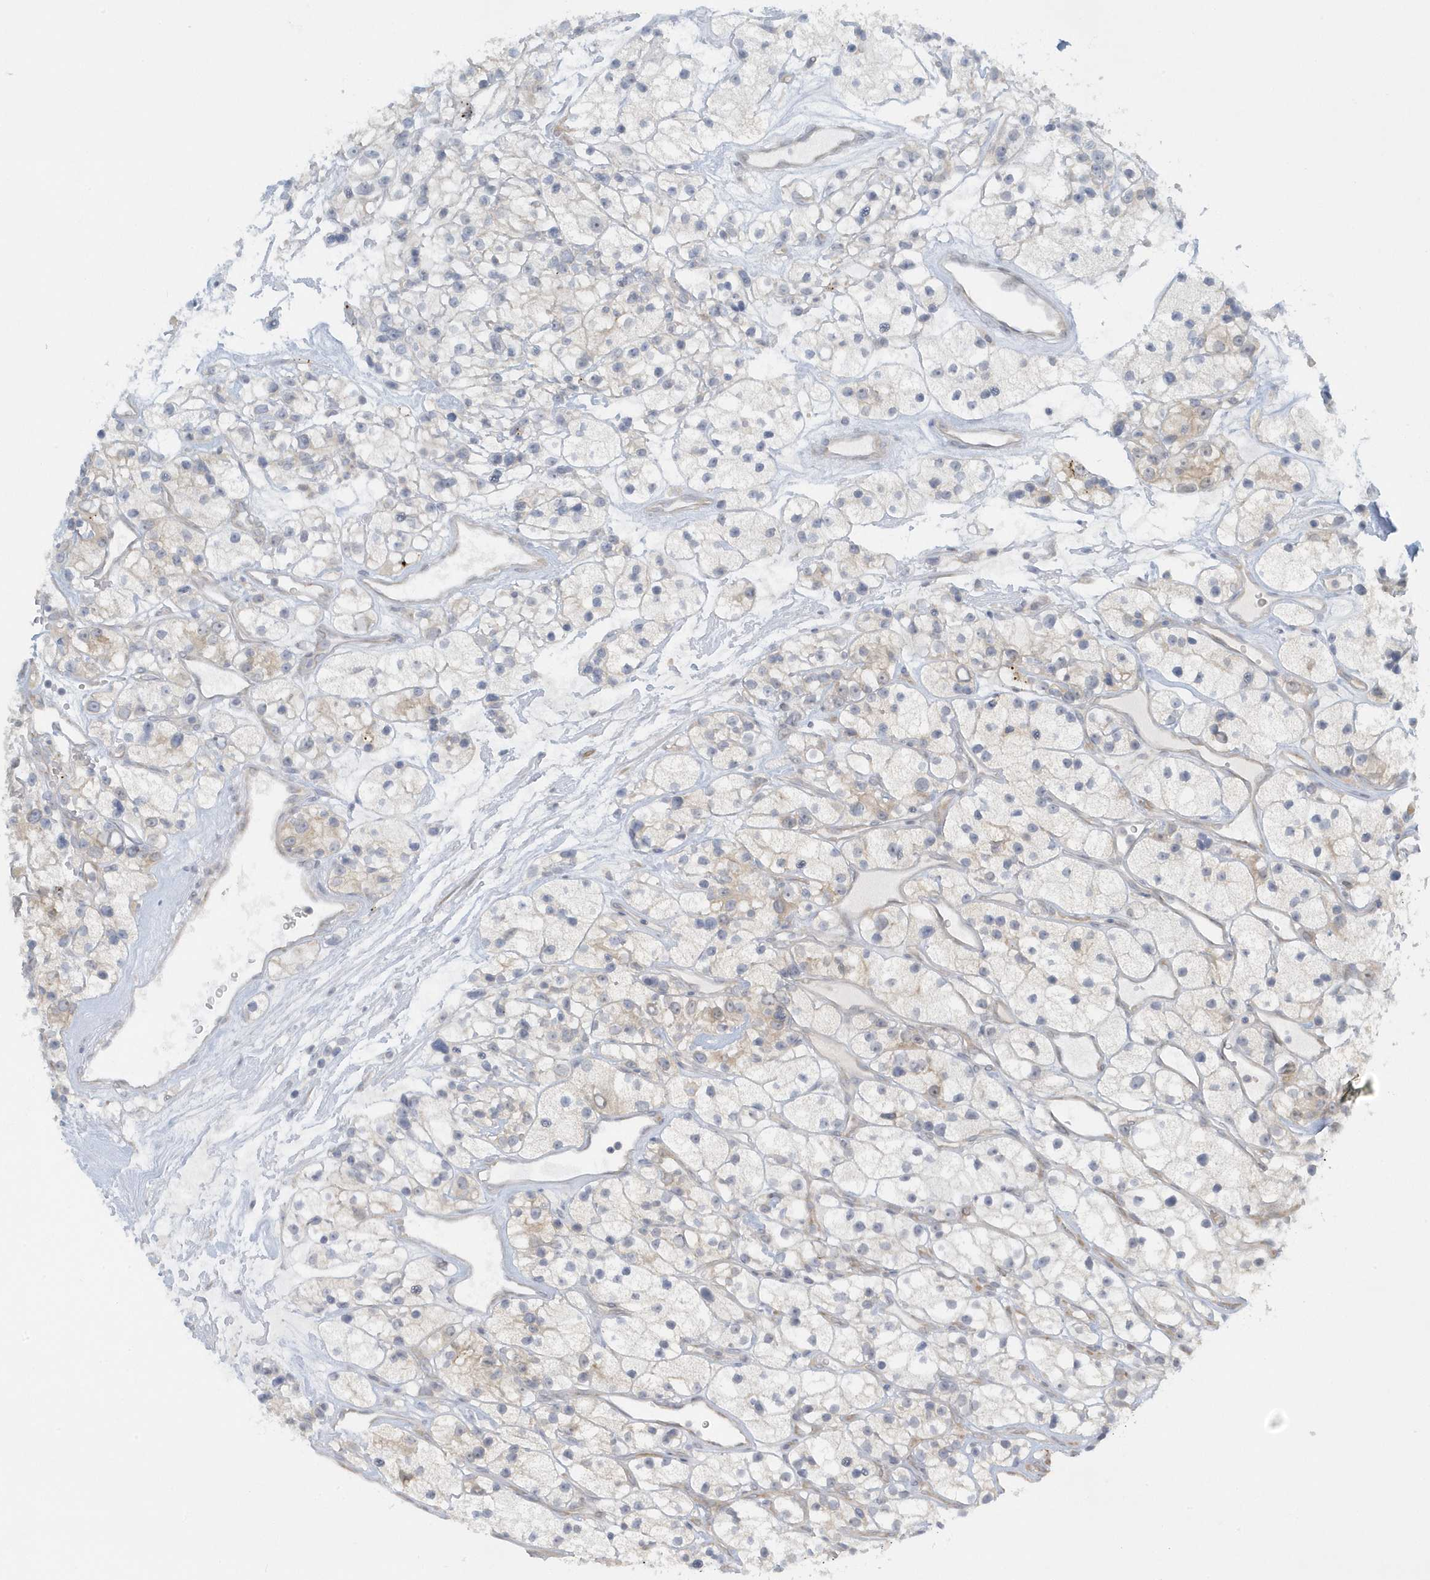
{"staining": {"intensity": "weak", "quantity": "<25%", "location": "cytoplasmic/membranous"}, "tissue": "renal cancer", "cell_type": "Tumor cells", "image_type": "cancer", "snomed": [{"axis": "morphology", "description": "Adenocarcinoma, NOS"}, {"axis": "topography", "description": "Kidney"}], "caption": "Immunohistochemistry of human renal adenocarcinoma reveals no positivity in tumor cells. The staining is performed using DAB brown chromogen with nuclei counter-stained in using hematoxylin.", "gene": "SCN3A", "patient": {"sex": "female", "age": 57}}